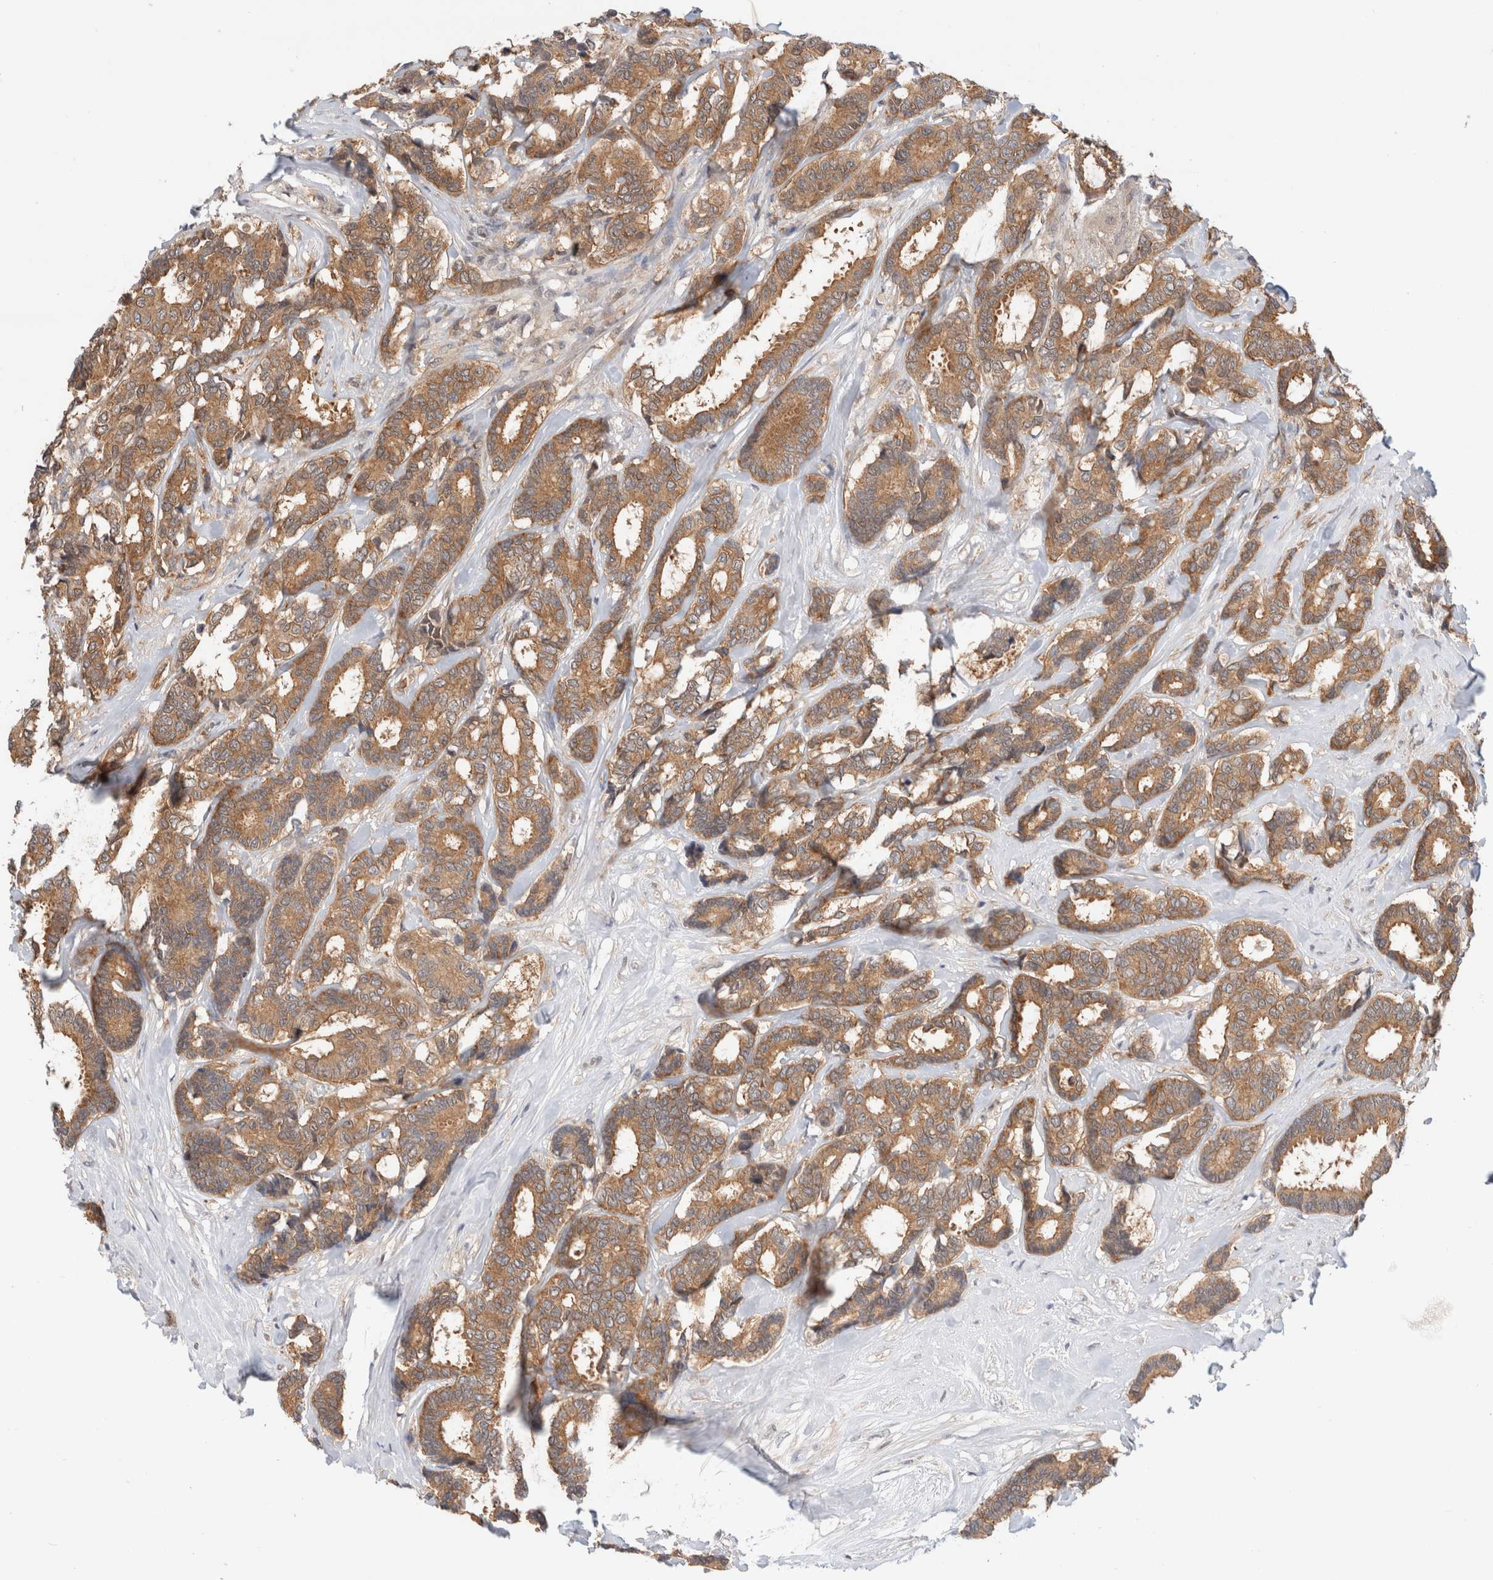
{"staining": {"intensity": "moderate", "quantity": ">75%", "location": "cytoplasmic/membranous"}, "tissue": "breast cancer", "cell_type": "Tumor cells", "image_type": "cancer", "snomed": [{"axis": "morphology", "description": "Duct carcinoma"}, {"axis": "topography", "description": "Breast"}], "caption": "Moderate cytoplasmic/membranous staining for a protein is identified in approximately >75% of tumor cells of breast intraductal carcinoma using immunohistochemistry (IHC).", "gene": "C17orf97", "patient": {"sex": "female", "age": 87}}